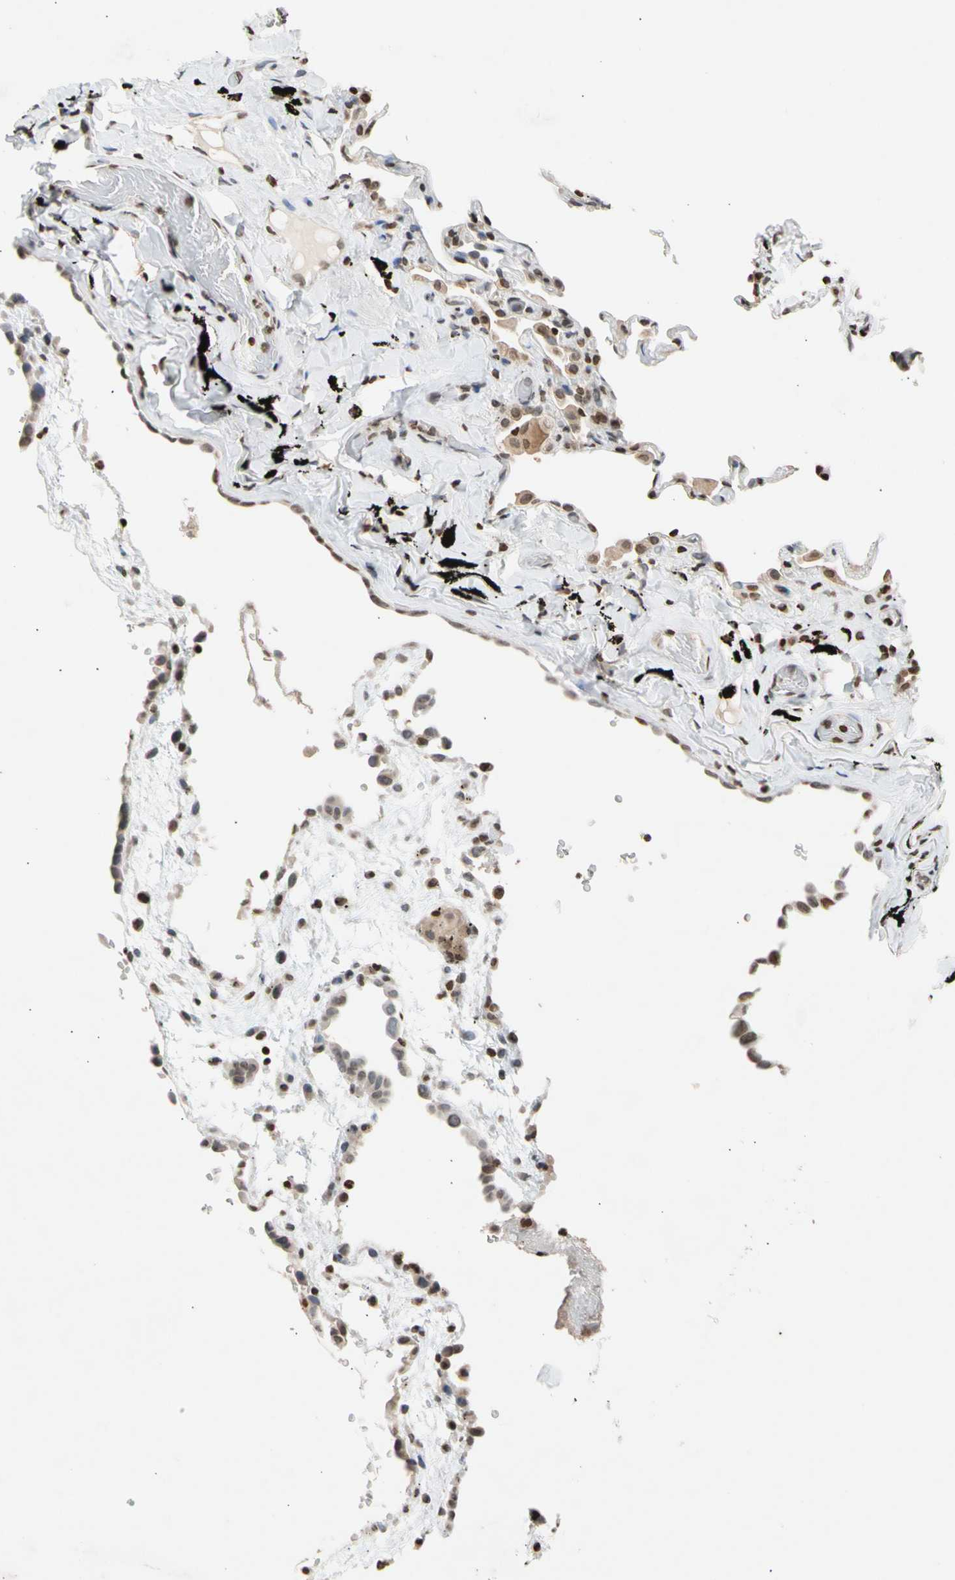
{"staining": {"intensity": "moderate", "quantity": ">75%", "location": "nuclear"}, "tissue": "lung", "cell_type": "Alveolar cells", "image_type": "normal", "snomed": [{"axis": "morphology", "description": "Normal tissue, NOS"}, {"axis": "topography", "description": "Lung"}], "caption": "This photomicrograph demonstrates benign lung stained with immunohistochemistry to label a protein in brown. The nuclear of alveolar cells show moderate positivity for the protein. Nuclei are counter-stained blue.", "gene": "GPX4", "patient": {"sex": "male", "age": 59}}